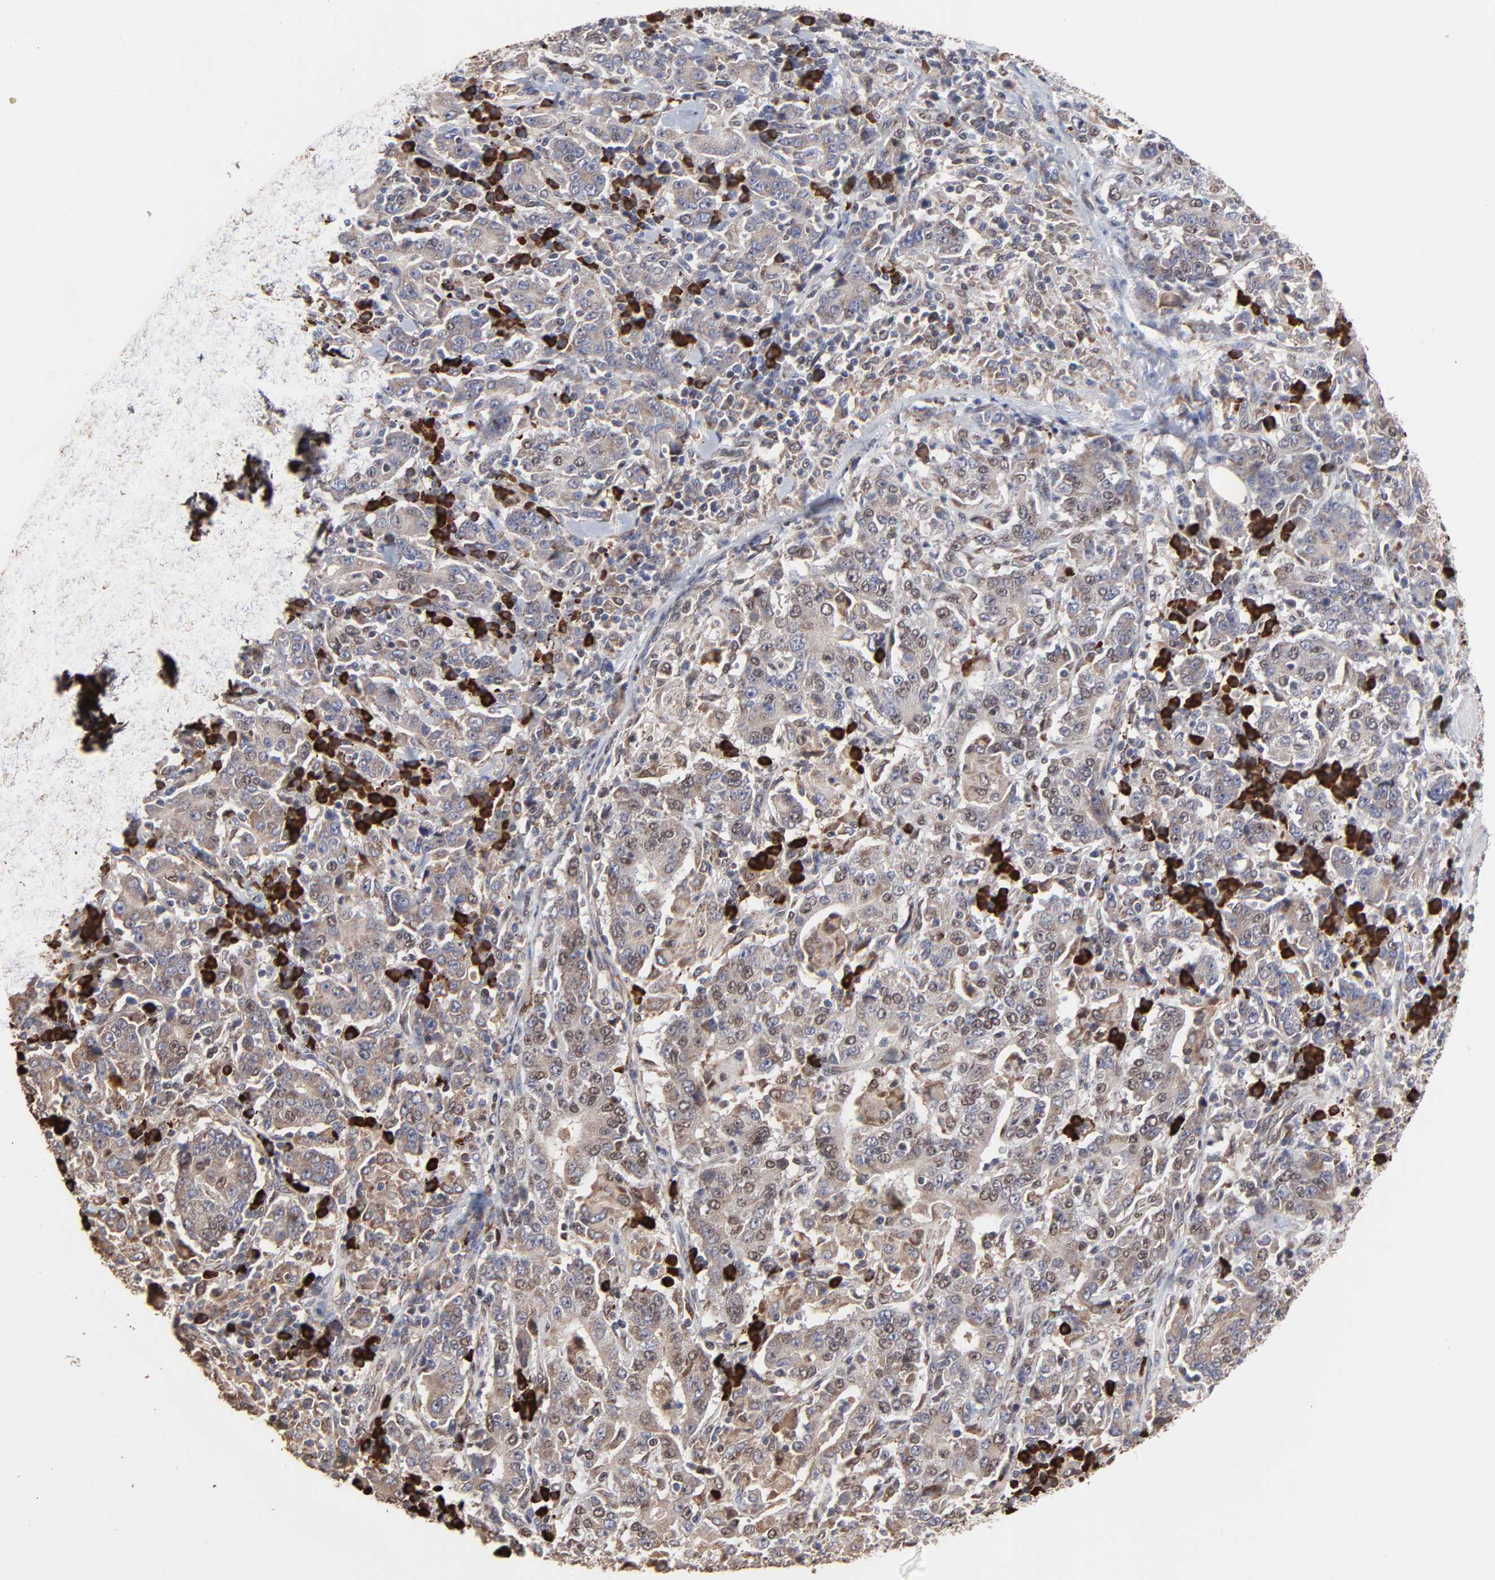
{"staining": {"intensity": "moderate", "quantity": ">75%", "location": "cytoplasmic/membranous"}, "tissue": "stomach cancer", "cell_type": "Tumor cells", "image_type": "cancer", "snomed": [{"axis": "morphology", "description": "Normal tissue, NOS"}, {"axis": "morphology", "description": "Adenocarcinoma, NOS"}, {"axis": "topography", "description": "Stomach, upper"}, {"axis": "topography", "description": "Stomach"}], "caption": "Adenocarcinoma (stomach) tissue shows moderate cytoplasmic/membranous positivity in approximately >75% of tumor cells, visualized by immunohistochemistry.", "gene": "CHM", "patient": {"sex": "male", "age": 59}}